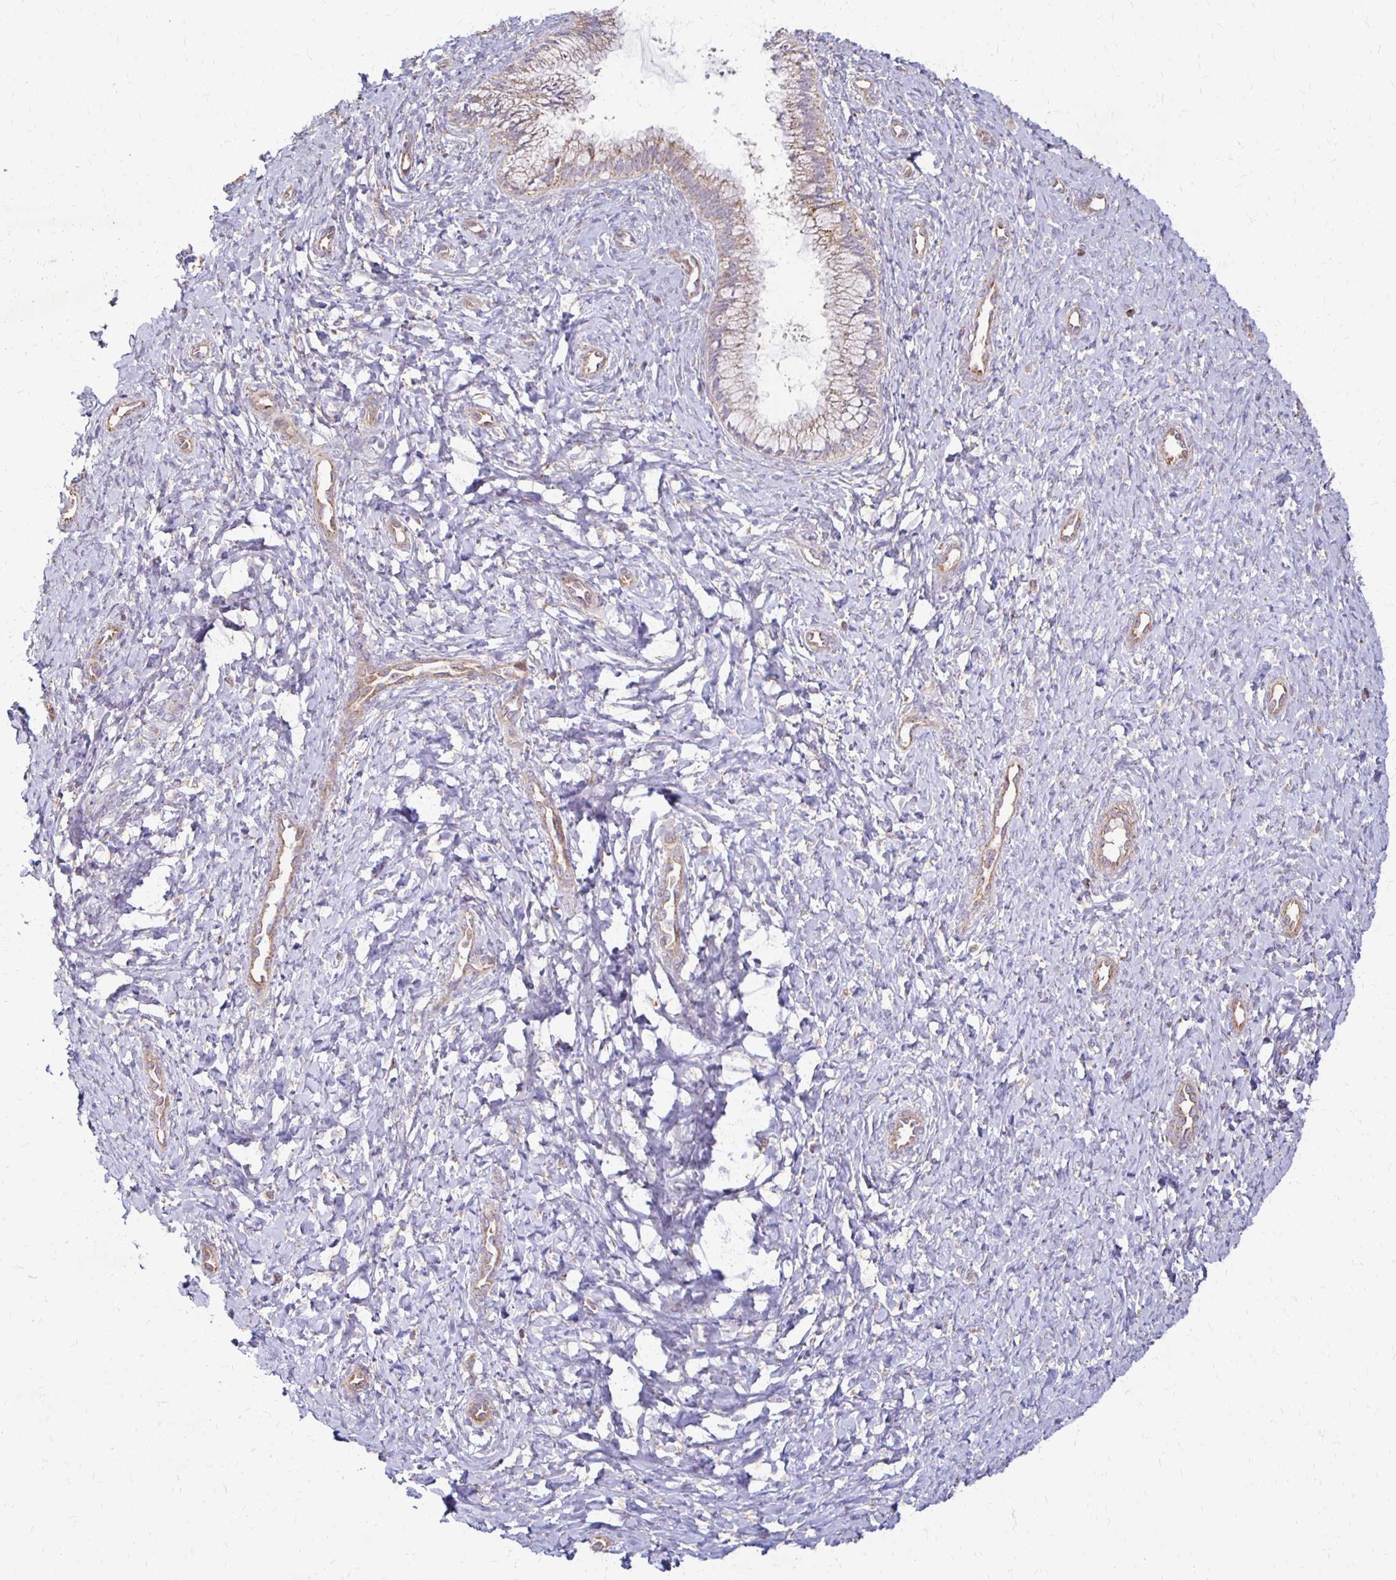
{"staining": {"intensity": "weak", "quantity": "<25%", "location": "cytoplasmic/membranous"}, "tissue": "cervix", "cell_type": "Glandular cells", "image_type": "normal", "snomed": [{"axis": "morphology", "description": "Normal tissue, NOS"}, {"axis": "topography", "description": "Cervix"}], "caption": "High power microscopy micrograph of an immunohistochemistry (IHC) photomicrograph of unremarkable cervix, revealing no significant staining in glandular cells. The staining was performed using DAB (3,3'-diaminobenzidine) to visualize the protein expression in brown, while the nuclei were stained in blue with hematoxylin (Magnification: 20x).", "gene": "EIF4EBP2", "patient": {"sex": "female", "age": 37}}